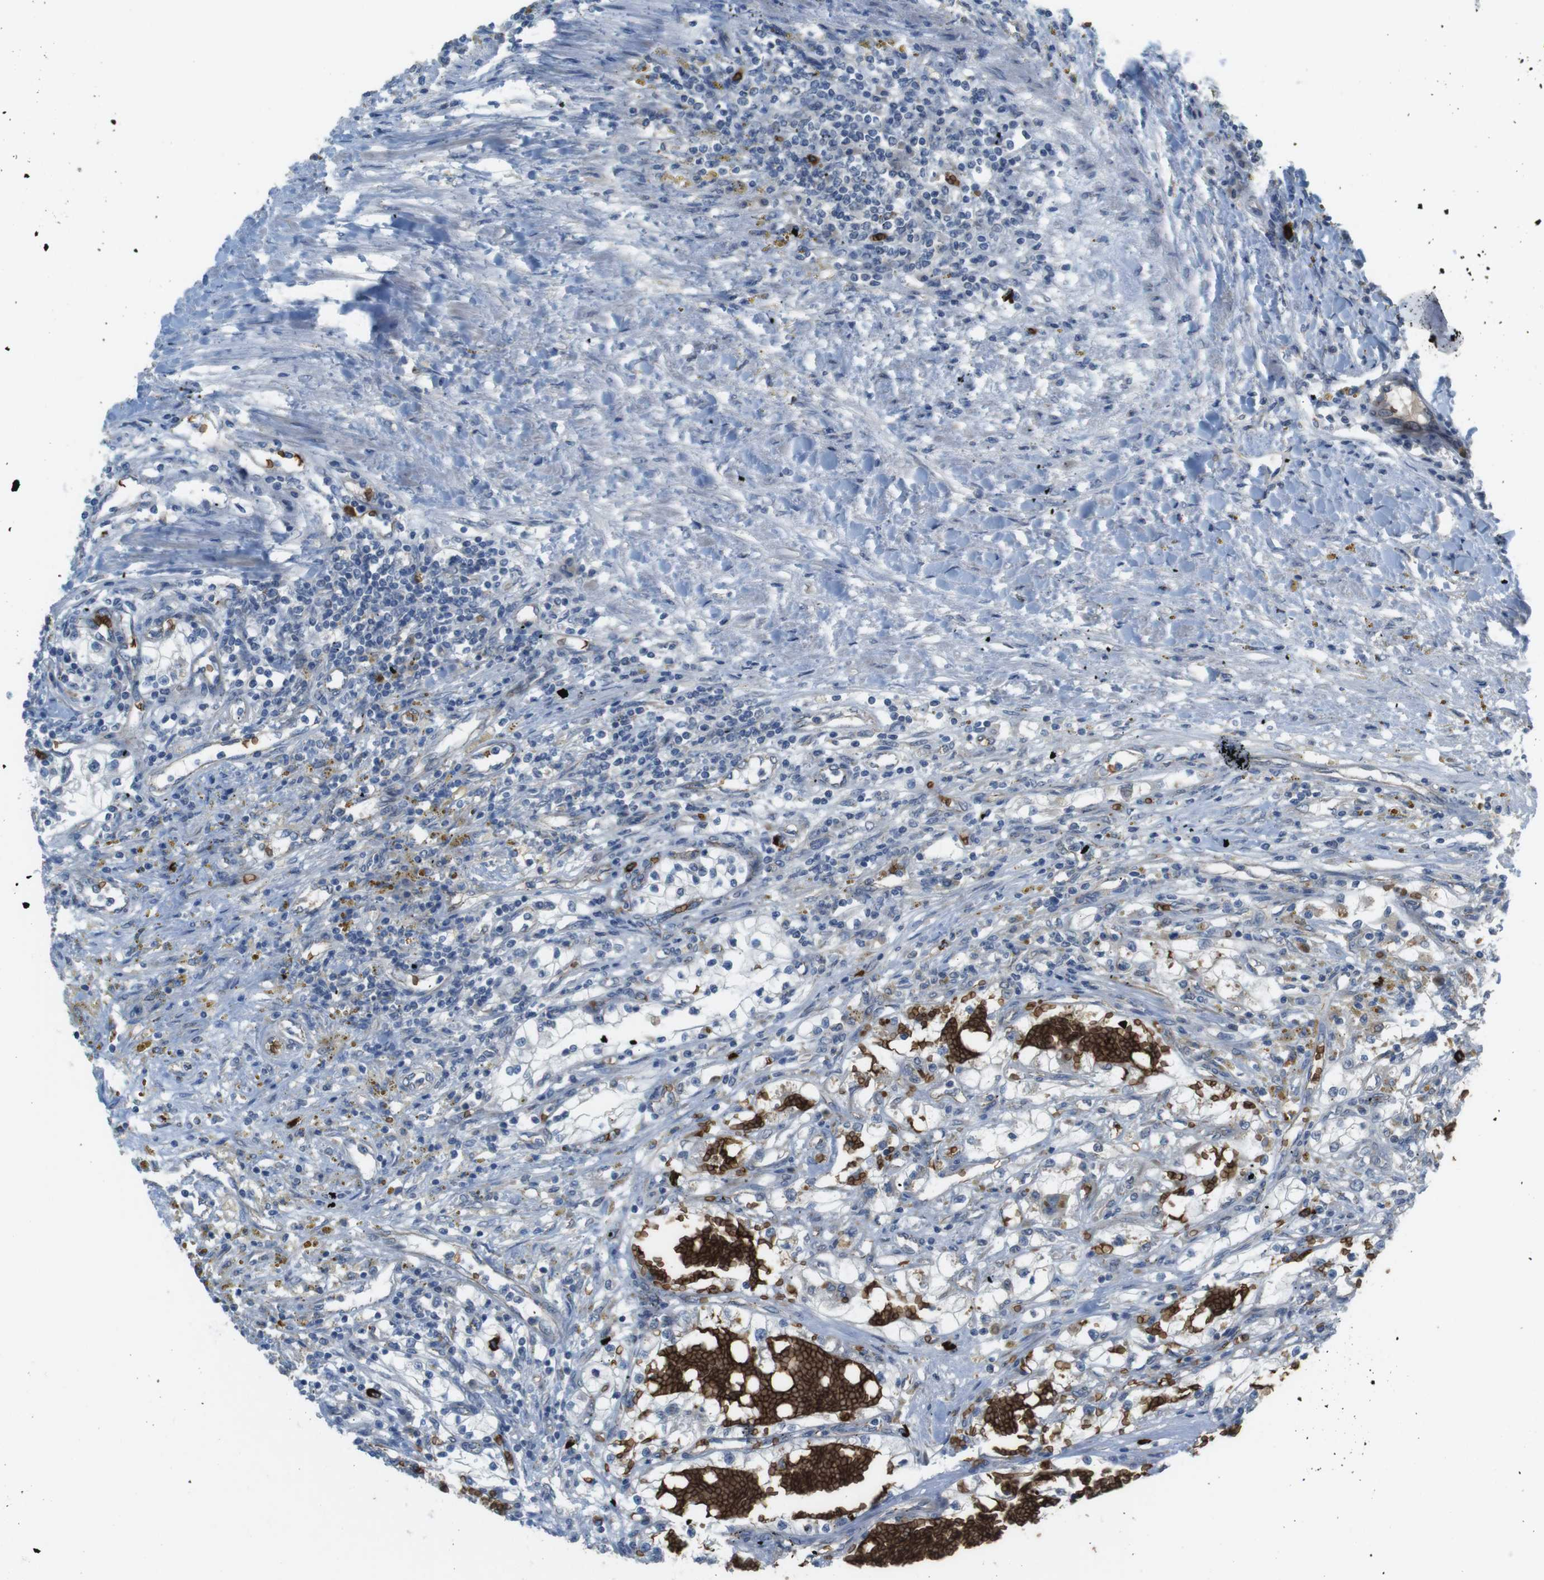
{"staining": {"intensity": "negative", "quantity": "none", "location": "none"}, "tissue": "renal cancer", "cell_type": "Tumor cells", "image_type": "cancer", "snomed": [{"axis": "morphology", "description": "Adenocarcinoma, NOS"}, {"axis": "topography", "description": "Kidney"}], "caption": "IHC of human renal adenocarcinoma exhibits no staining in tumor cells.", "gene": "GYPA", "patient": {"sex": "male", "age": 68}}